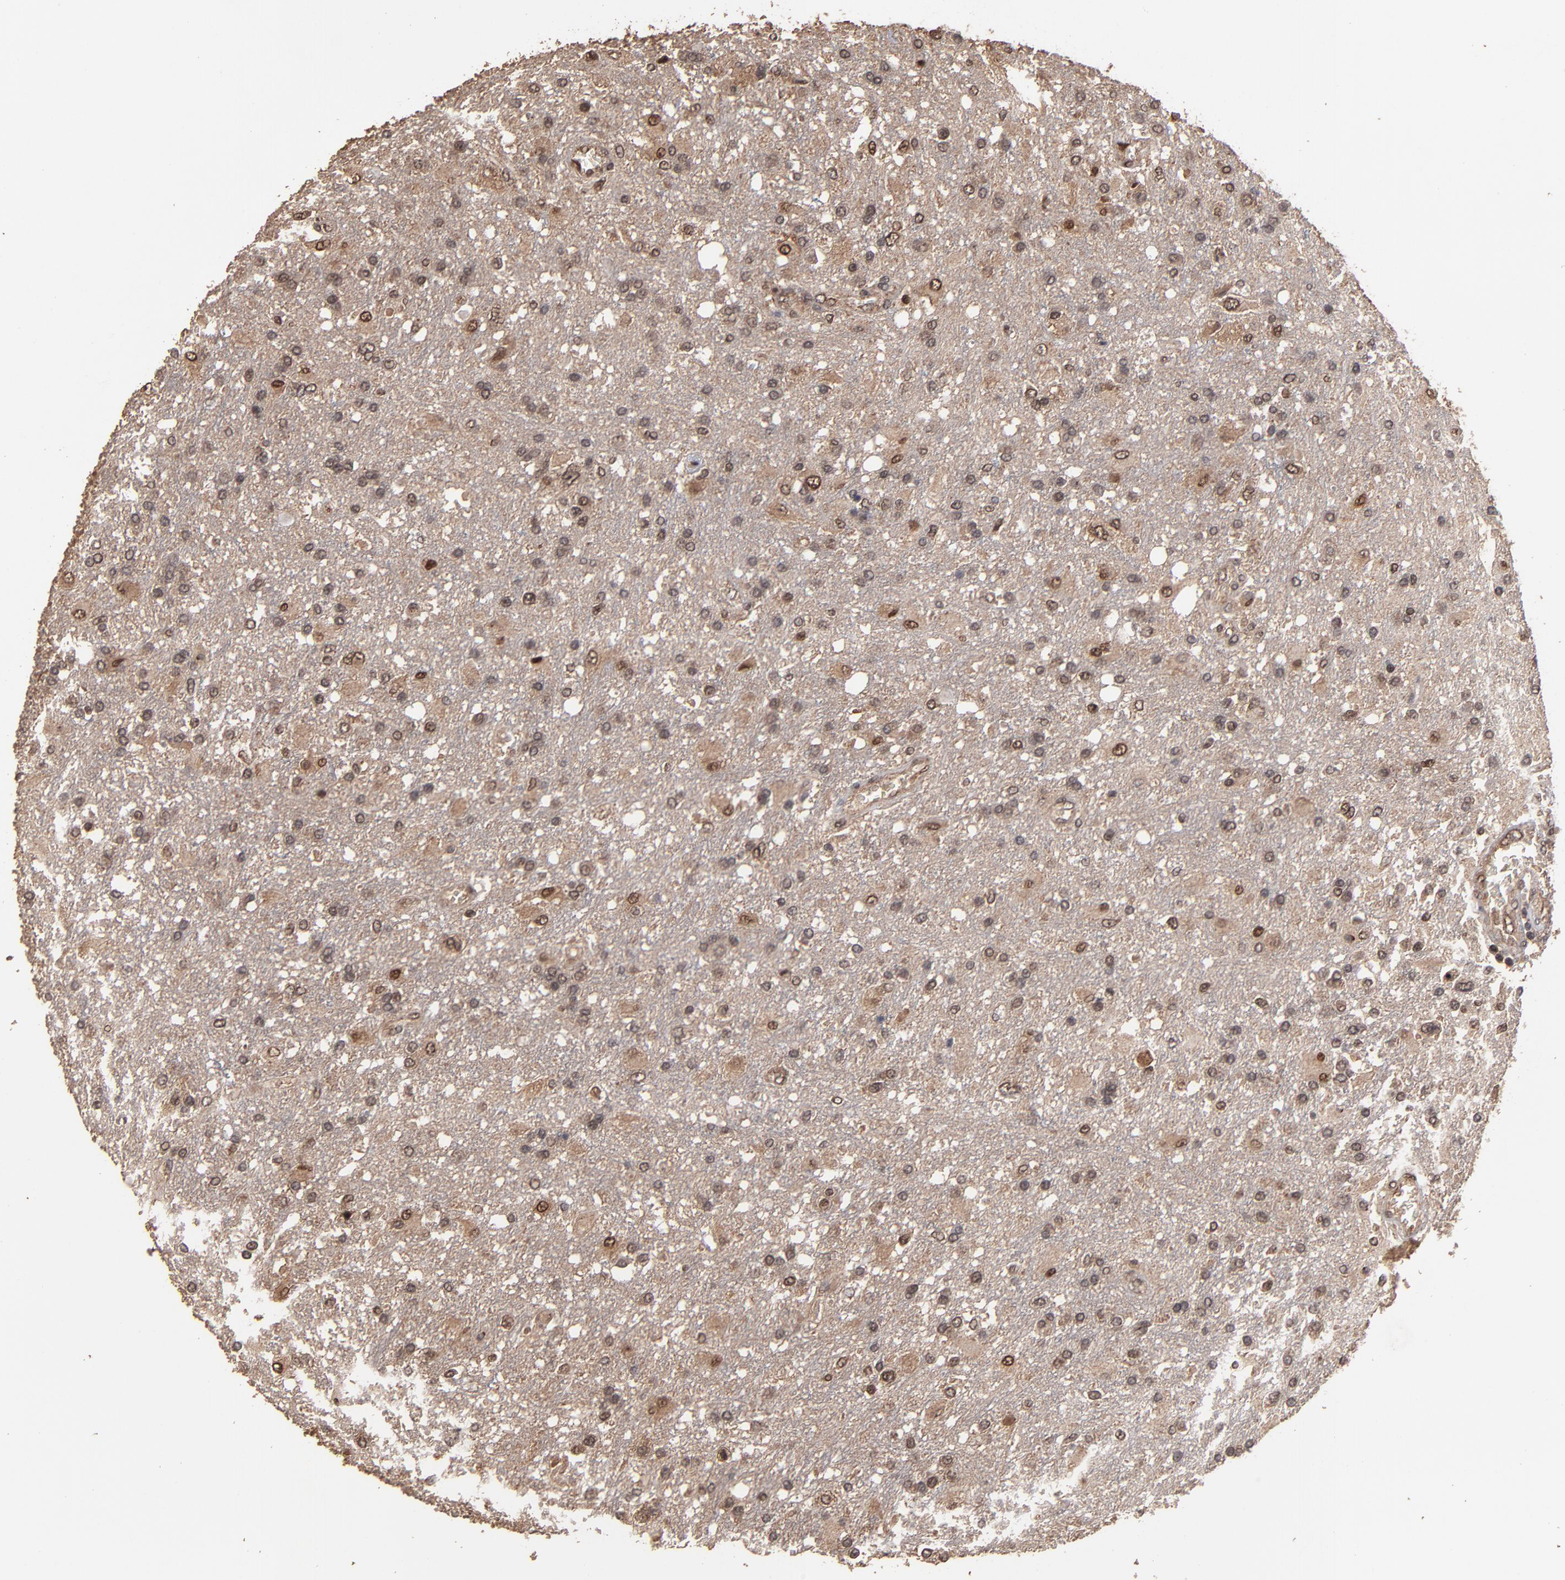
{"staining": {"intensity": "weak", "quantity": ">75%", "location": "cytoplasmic/membranous,nuclear"}, "tissue": "glioma", "cell_type": "Tumor cells", "image_type": "cancer", "snomed": [{"axis": "morphology", "description": "Glioma, malignant, High grade"}, {"axis": "topography", "description": "Cerebral cortex"}], "caption": "Malignant glioma (high-grade) was stained to show a protein in brown. There is low levels of weak cytoplasmic/membranous and nuclear expression in approximately >75% of tumor cells. Using DAB (brown) and hematoxylin (blue) stains, captured at high magnification using brightfield microscopy.", "gene": "NXF2B", "patient": {"sex": "male", "age": 79}}